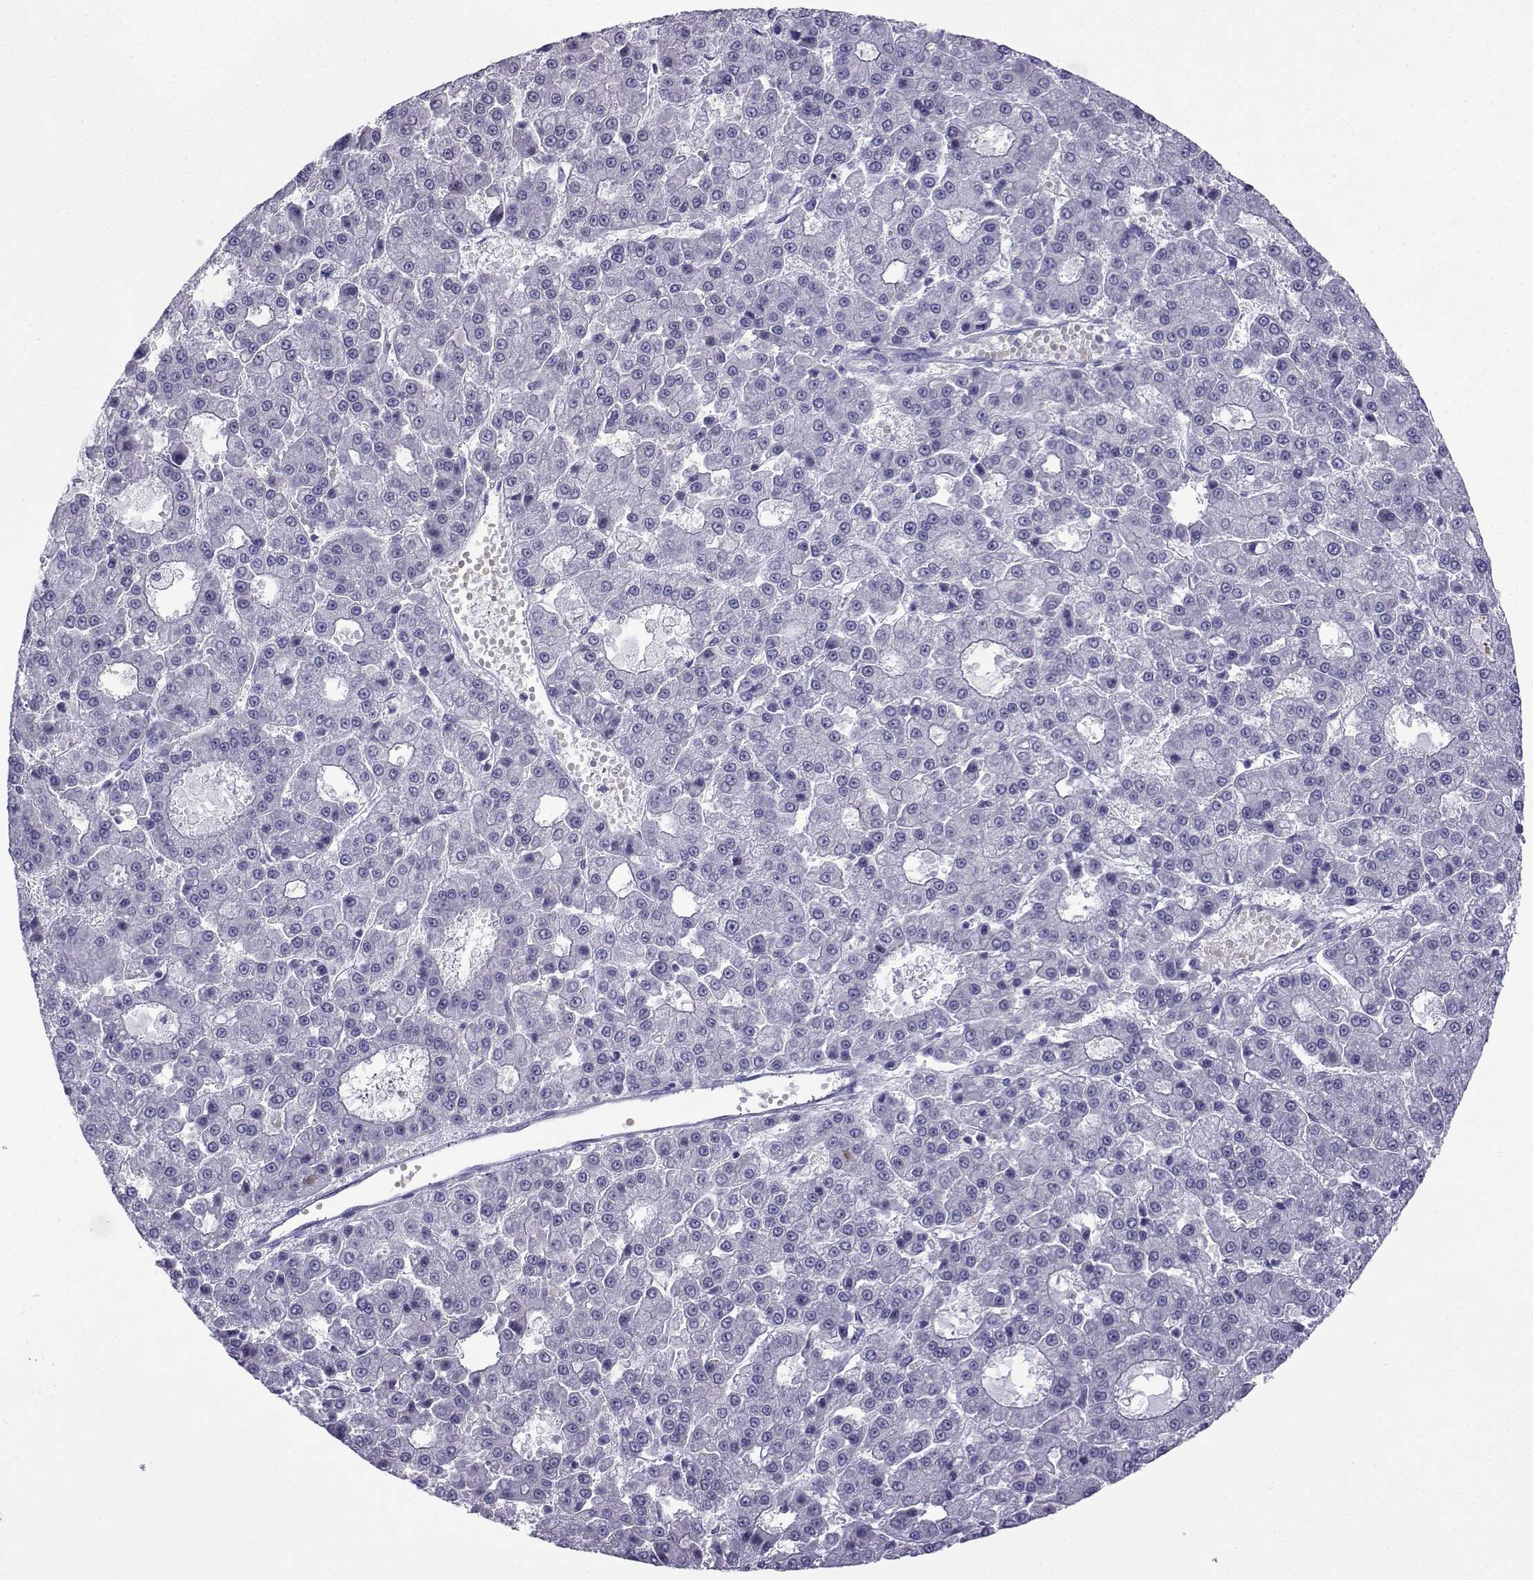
{"staining": {"intensity": "negative", "quantity": "none", "location": "none"}, "tissue": "liver cancer", "cell_type": "Tumor cells", "image_type": "cancer", "snomed": [{"axis": "morphology", "description": "Carcinoma, Hepatocellular, NOS"}, {"axis": "topography", "description": "Liver"}], "caption": "DAB immunohistochemical staining of human liver hepatocellular carcinoma displays no significant staining in tumor cells.", "gene": "TRIM46", "patient": {"sex": "male", "age": 70}}